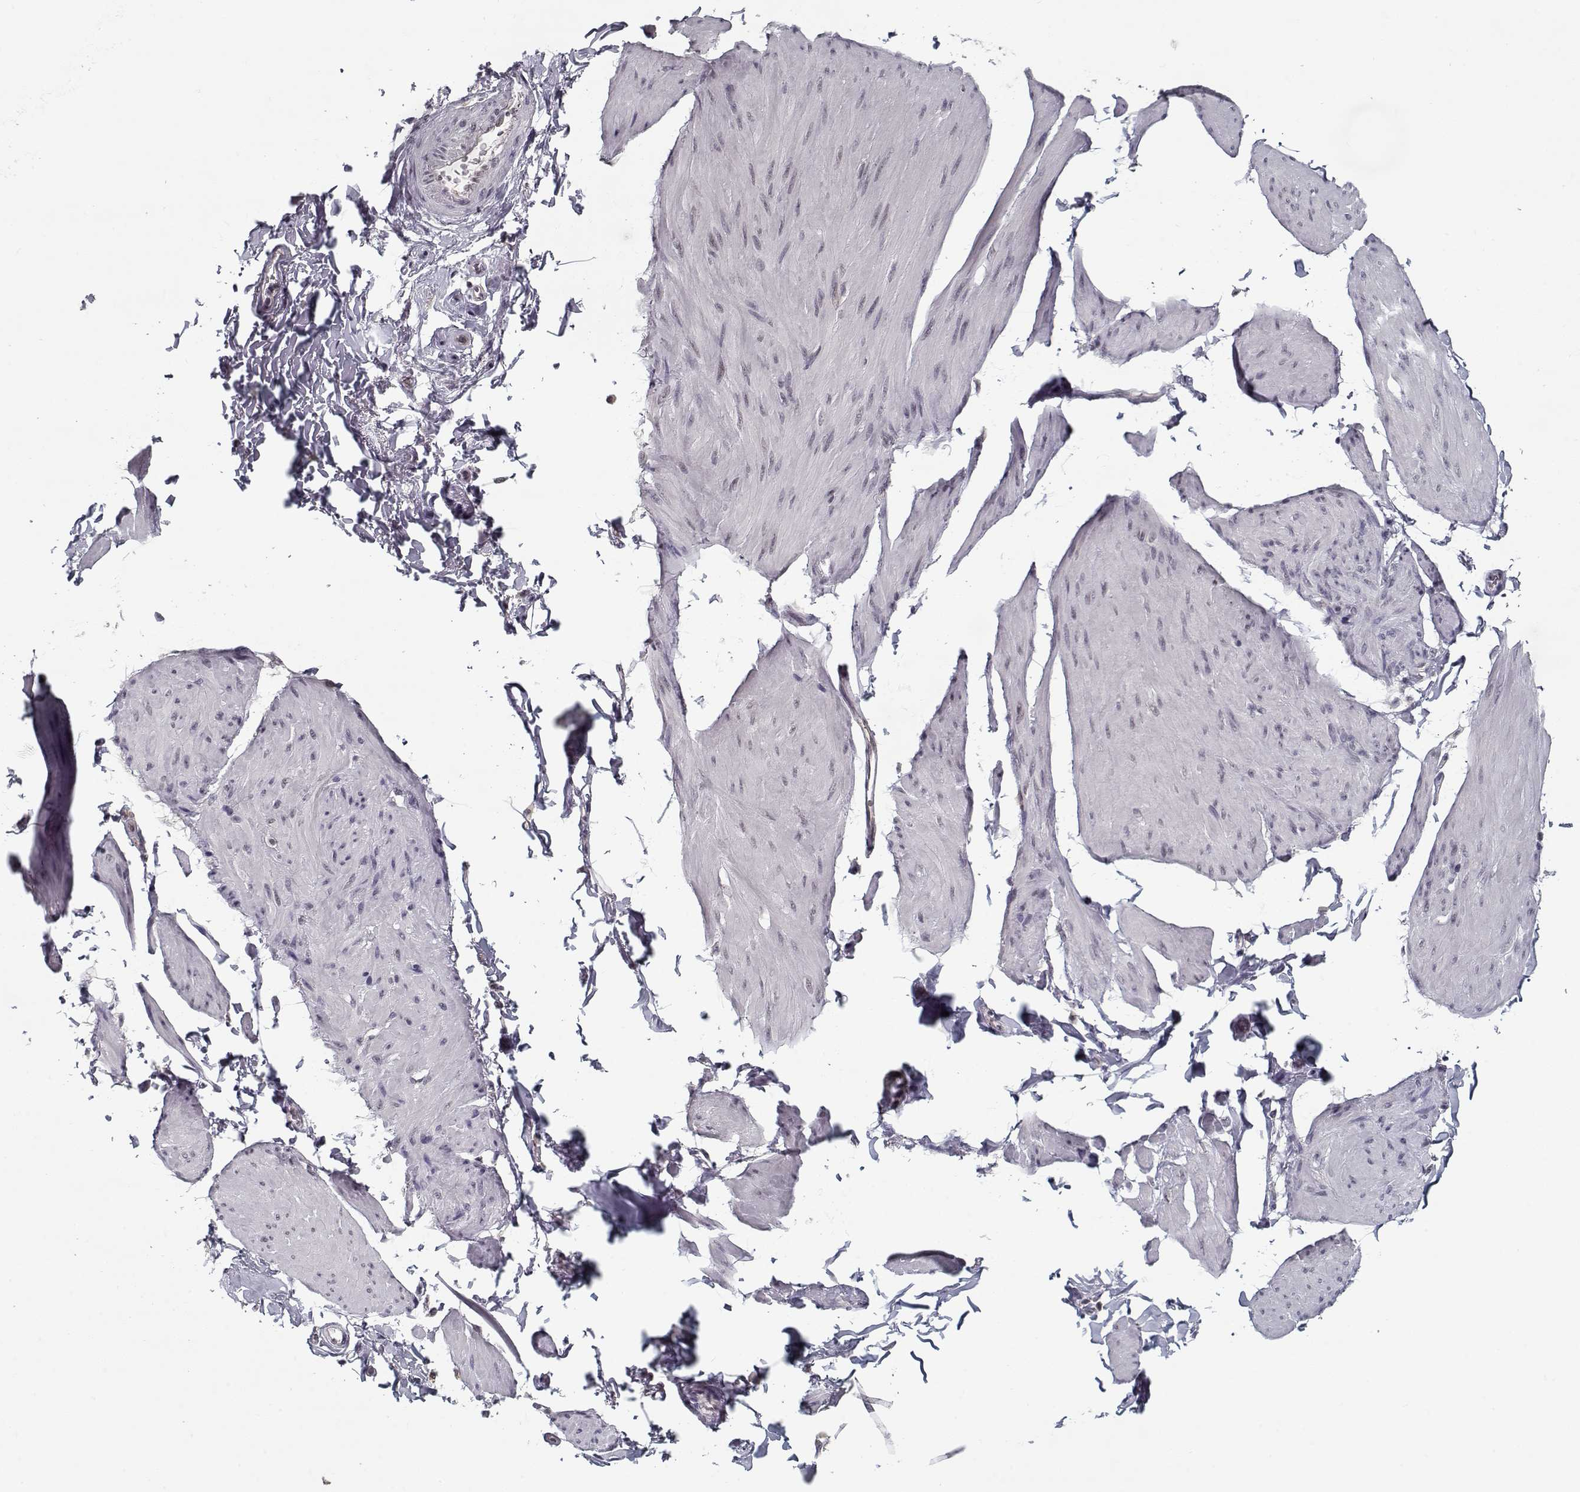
{"staining": {"intensity": "negative", "quantity": "none", "location": "none"}, "tissue": "smooth muscle", "cell_type": "Smooth muscle cells", "image_type": "normal", "snomed": [{"axis": "morphology", "description": "Normal tissue, NOS"}, {"axis": "topography", "description": "Adipose tissue"}, {"axis": "topography", "description": "Smooth muscle"}, {"axis": "topography", "description": "Peripheral nerve tissue"}], "caption": "Immunohistochemistry (IHC) of benign smooth muscle demonstrates no positivity in smooth muscle cells.", "gene": "TESPA1", "patient": {"sex": "male", "age": 83}}